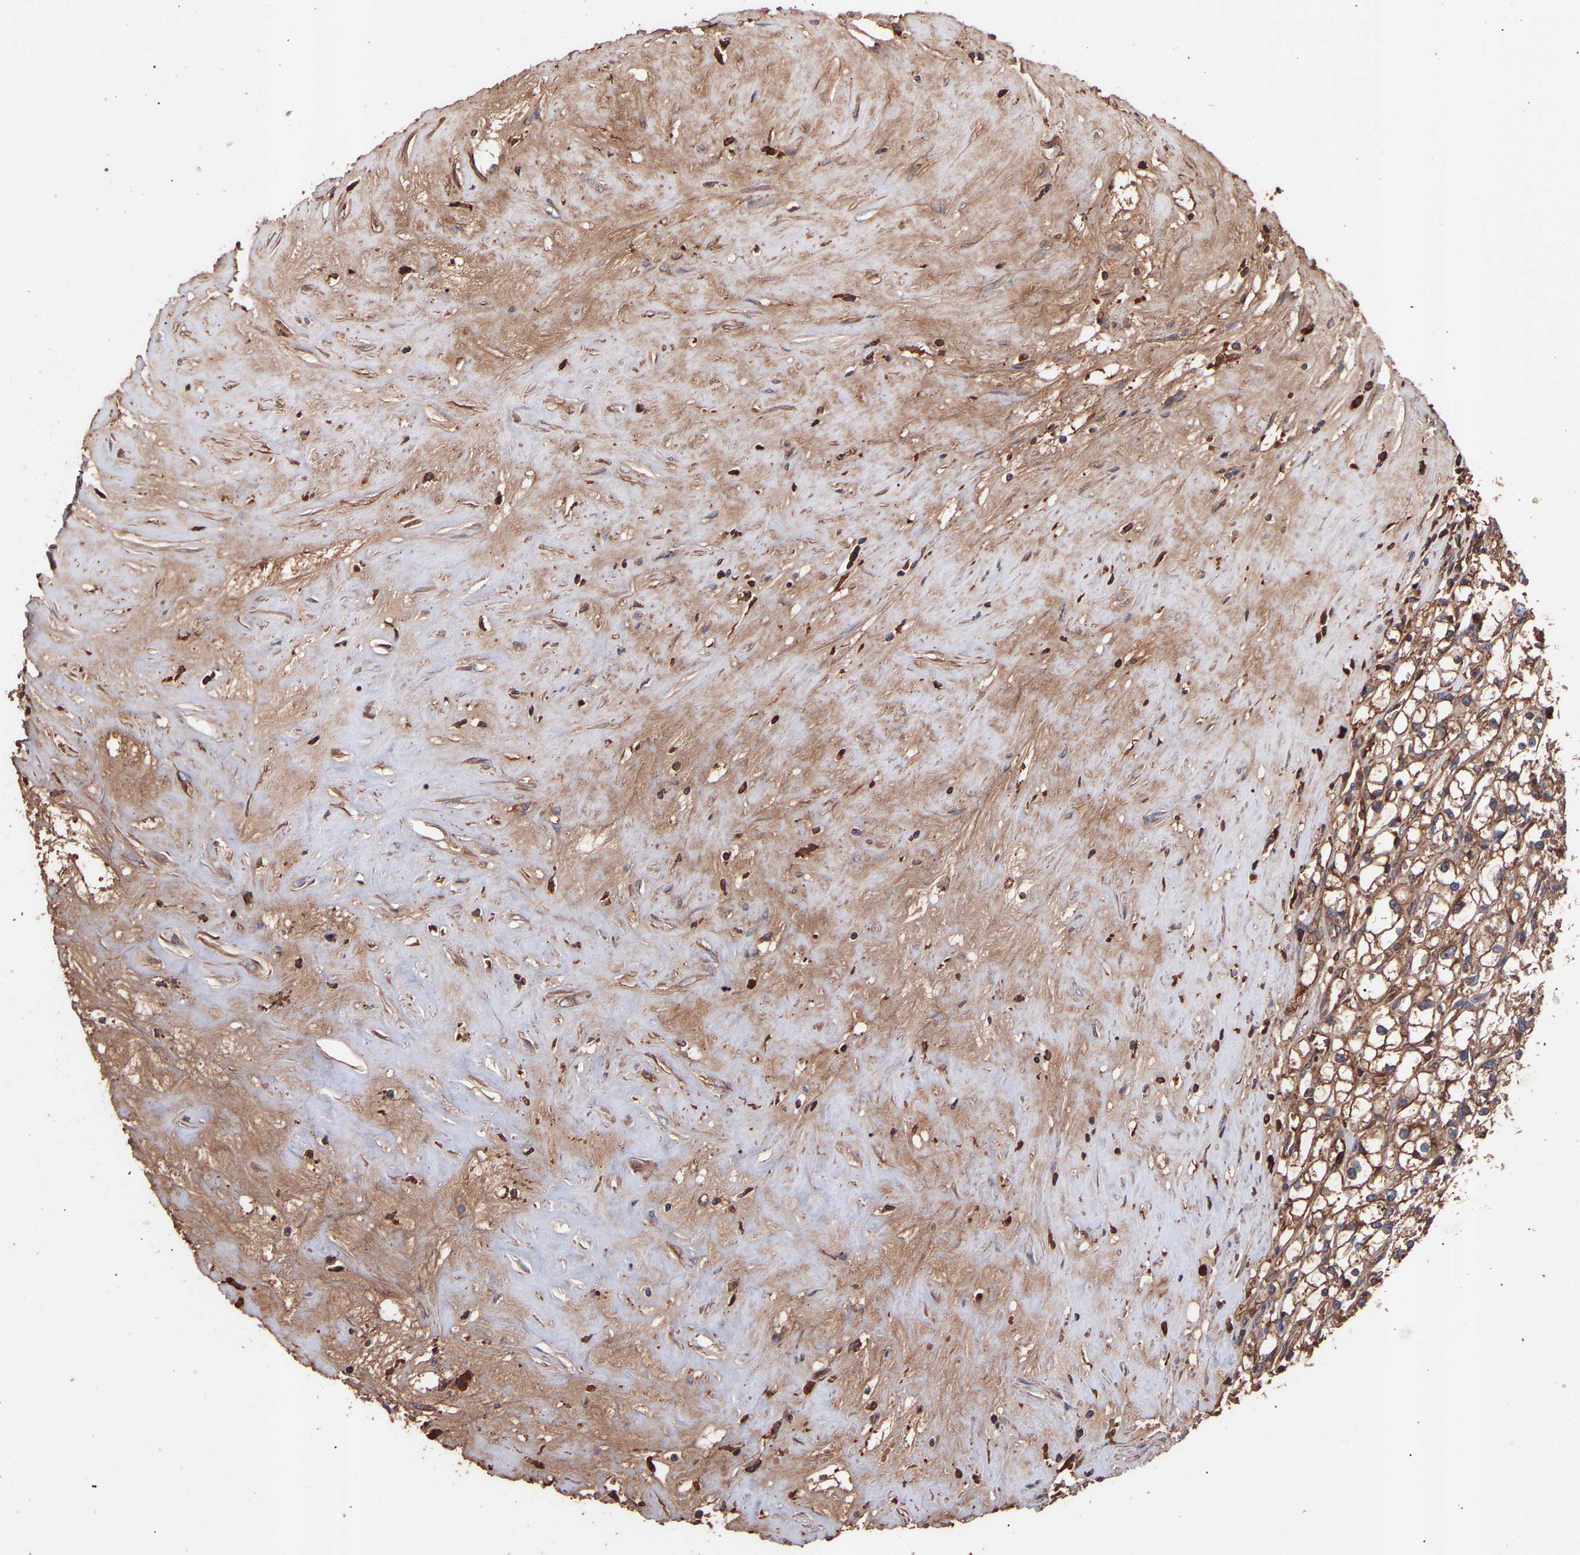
{"staining": {"intensity": "moderate", "quantity": ">75%", "location": "cytoplasmic/membranous"}, "tissue": "renal cancer", "cell_type": "Tumor cells", "image_type": "cancer", "snomed": [{"axis": "morphology", "description": "Adenocarcinoma, NOS"}, {"axis": "topography", "description": "Kidney"}], "caption": "Protein analysis of renal cancer tissue shows moderate cytoplasmic/membranous staining in about >75% of tumor cells. (DAB IHC with brightfield microscopy, high magnification).", "gene": "TMEM268", "patient": {"sex": "male", "age": 56}}